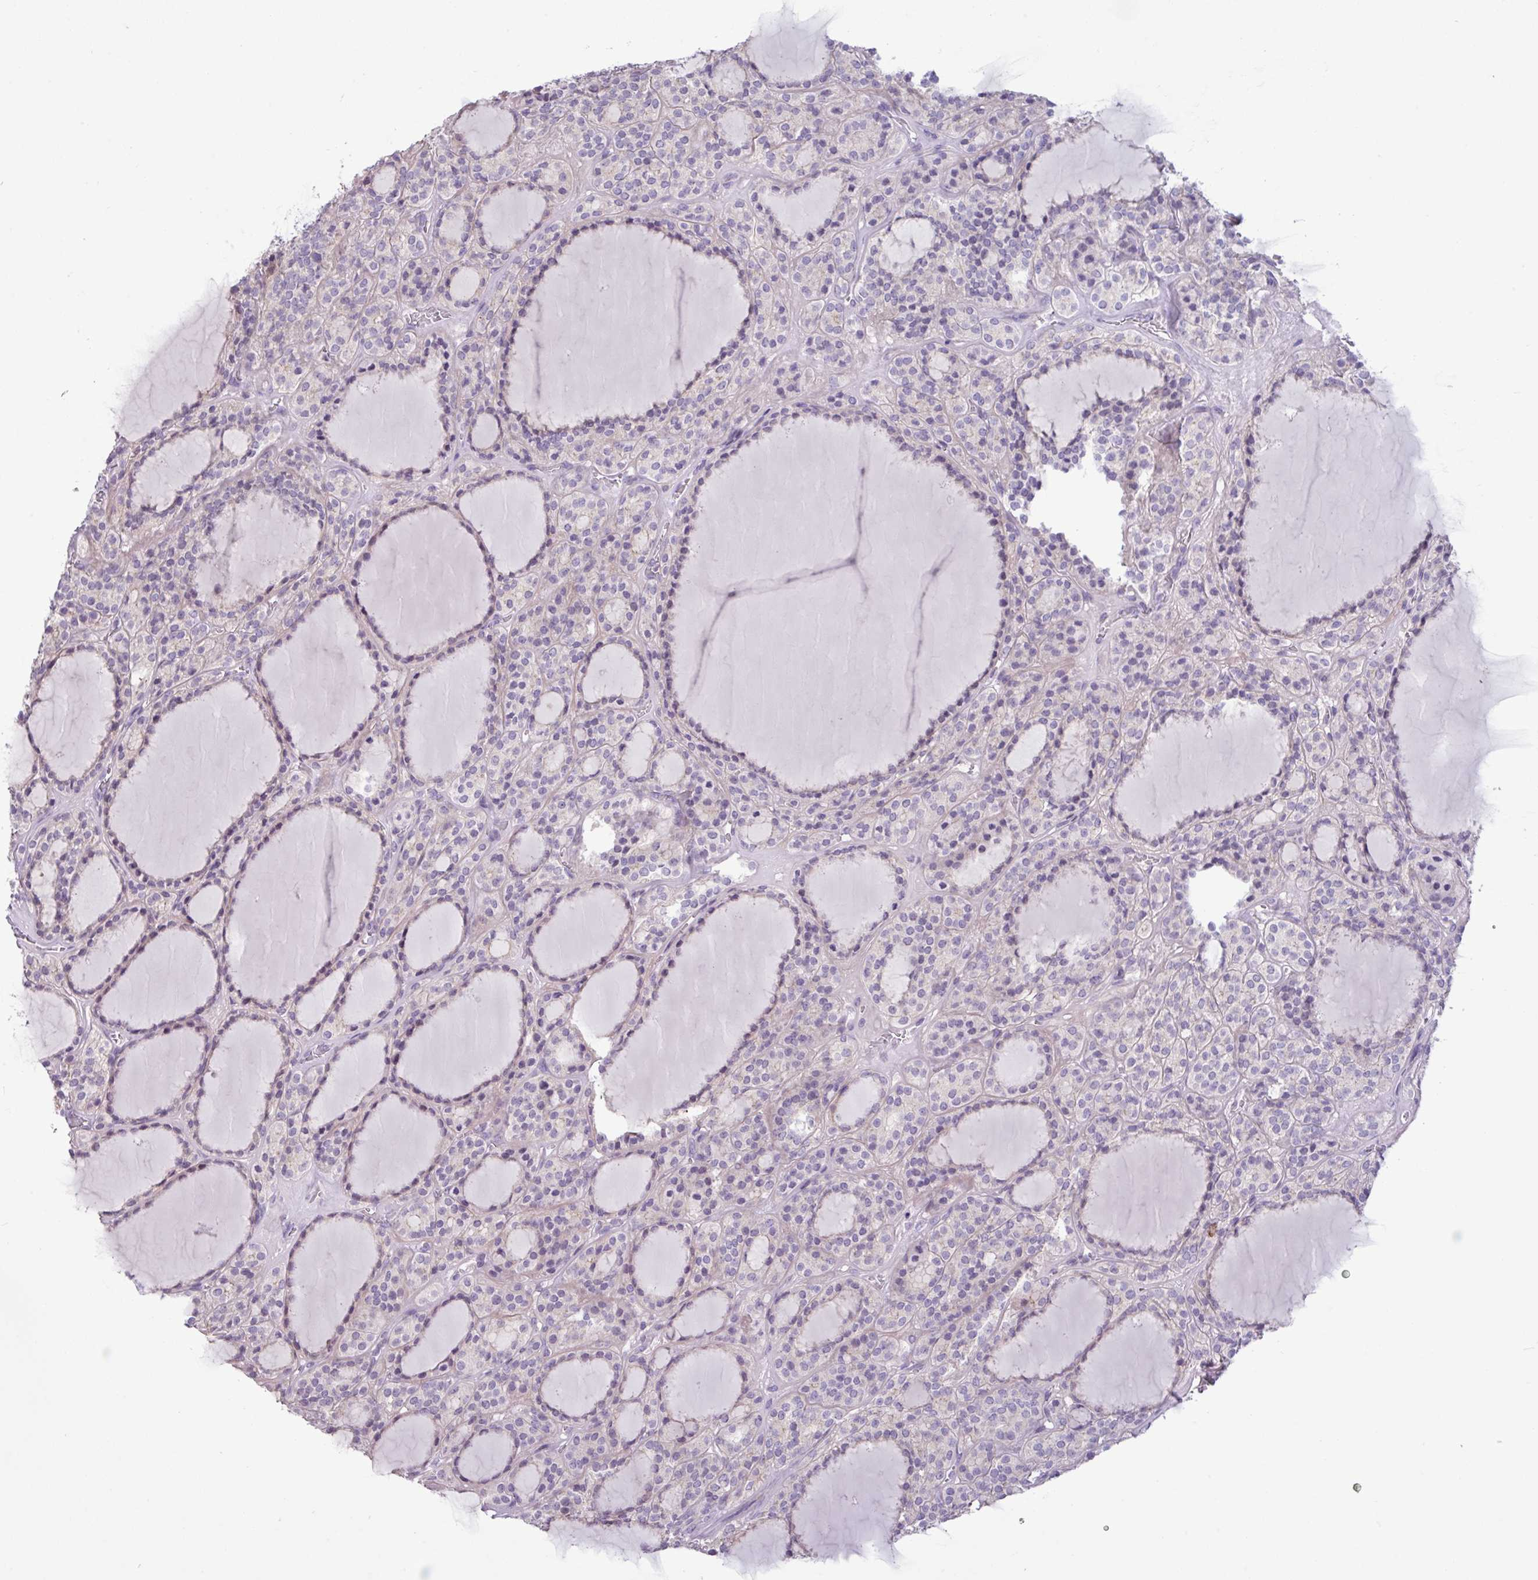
{"staining": {"intensity": "negative", "quantity": "none", "location": "none"}, "tissue": "thyroid cancer", "cell_type": "Tumor cells", "image_type": "cancer", "snomed": [{"axis": "morphology", "description": "Follicular adenoma carcinoma, NOS"}, {"axis": "topography", "description": "Thyroid gland"}], "caption": "Tumor cells are negative for brown protein staining in thyroid cancer.", "gene": "PNLDC1", "patient": {"sex": "female", "age": 63}}